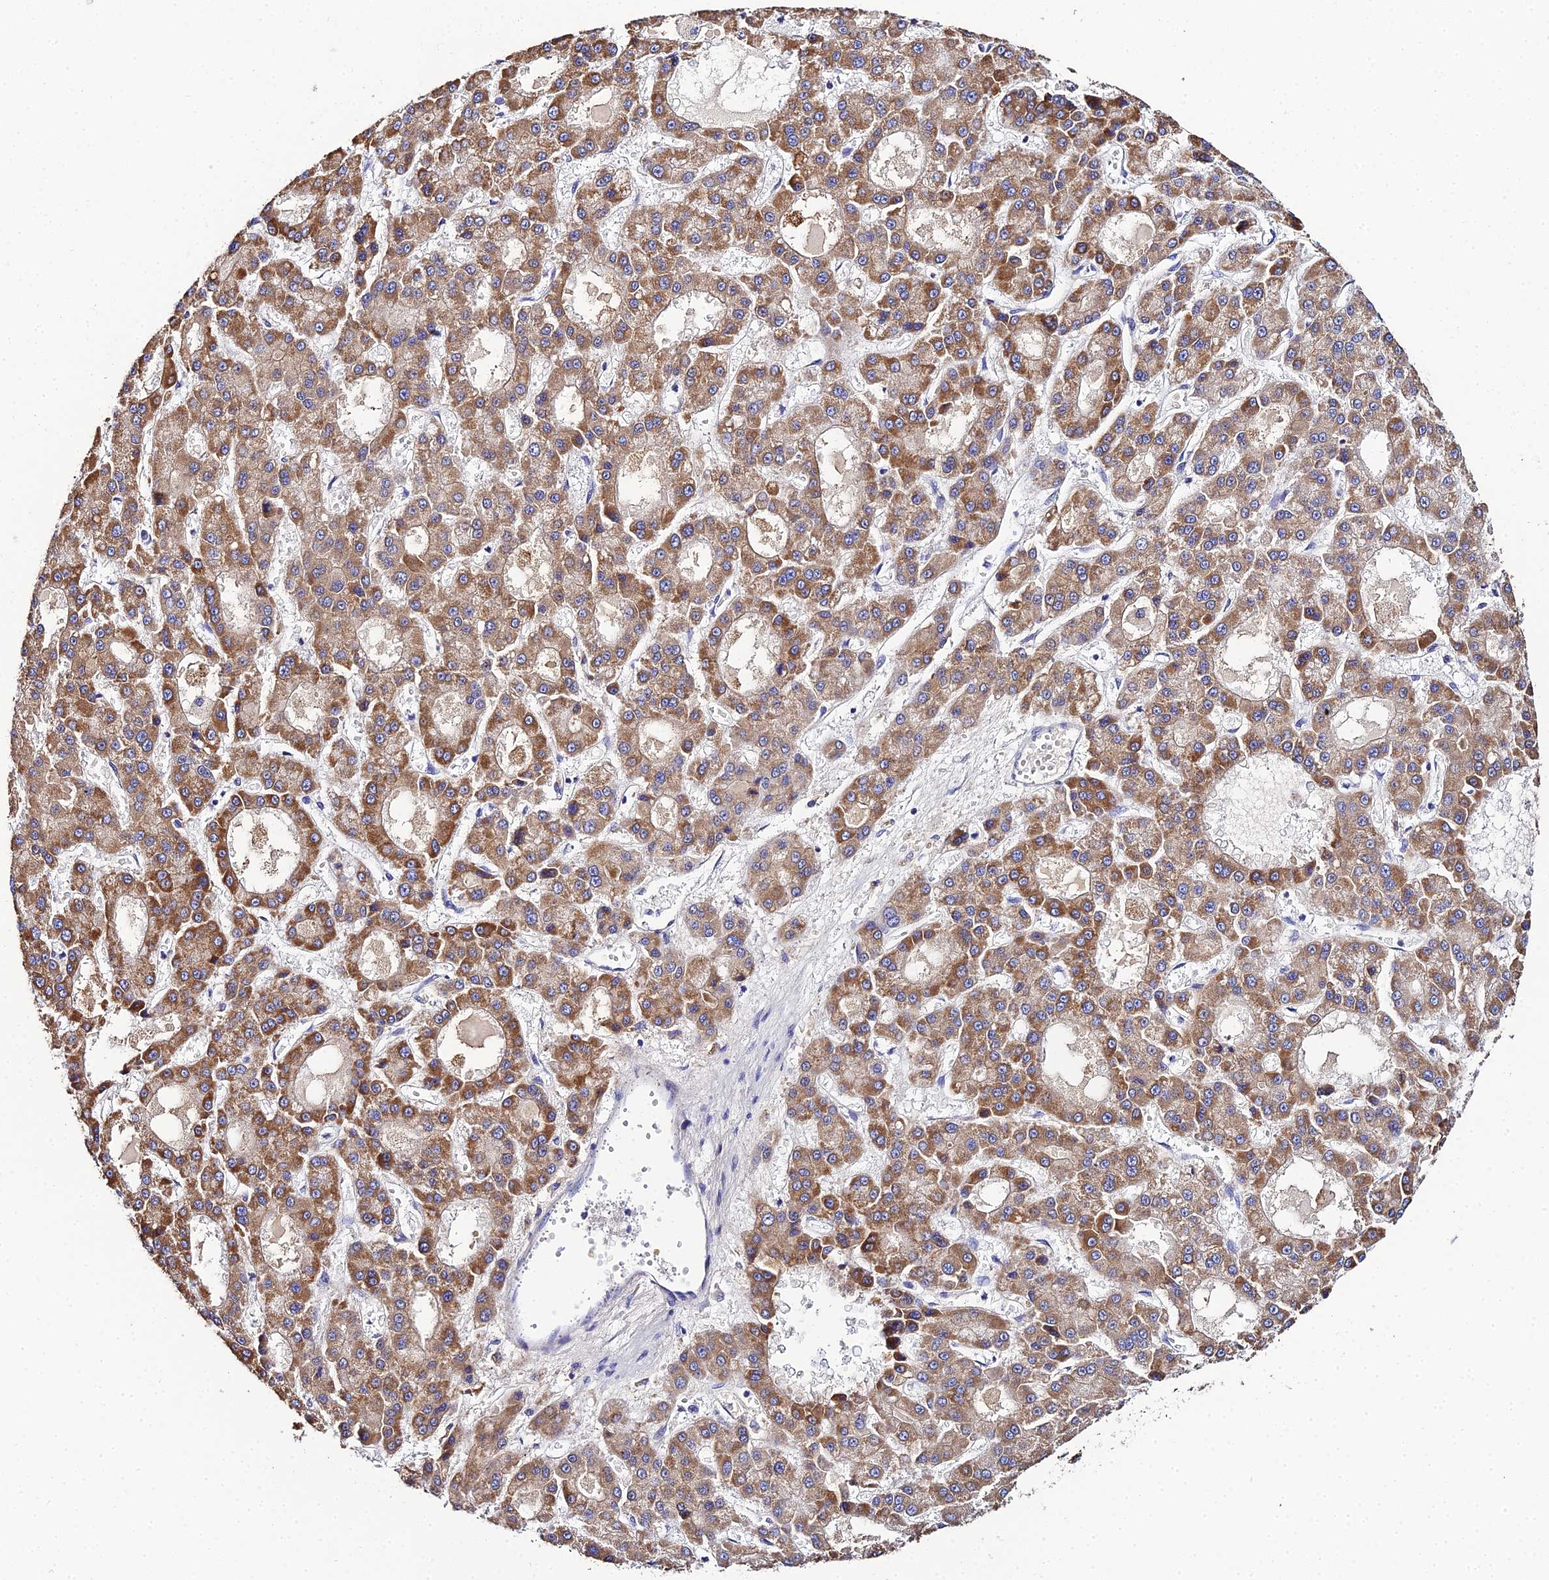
{"staining": {"intensity": "strong", "quantity": ">75%", "location": "cytoplasmic/membranous"}, "tissue": "liver cancer", "cell_type": "Tumor cells", "image_type": "cancer", "snomed": [{"axis": "morphology", "description": "Carcinoma, Hepatocellular, NOS"}, {"axis": "topography", "description": "Liver"}], "caption": "Protein positivity by immunohistochemistry (IHC) reveals strong cytoplasmic/membranous staining in about >75% of tumor cells in liver hepatocellular carcinoma.", "gene": "ZXDA", "patient": {"sex": "male", "age": 70}}